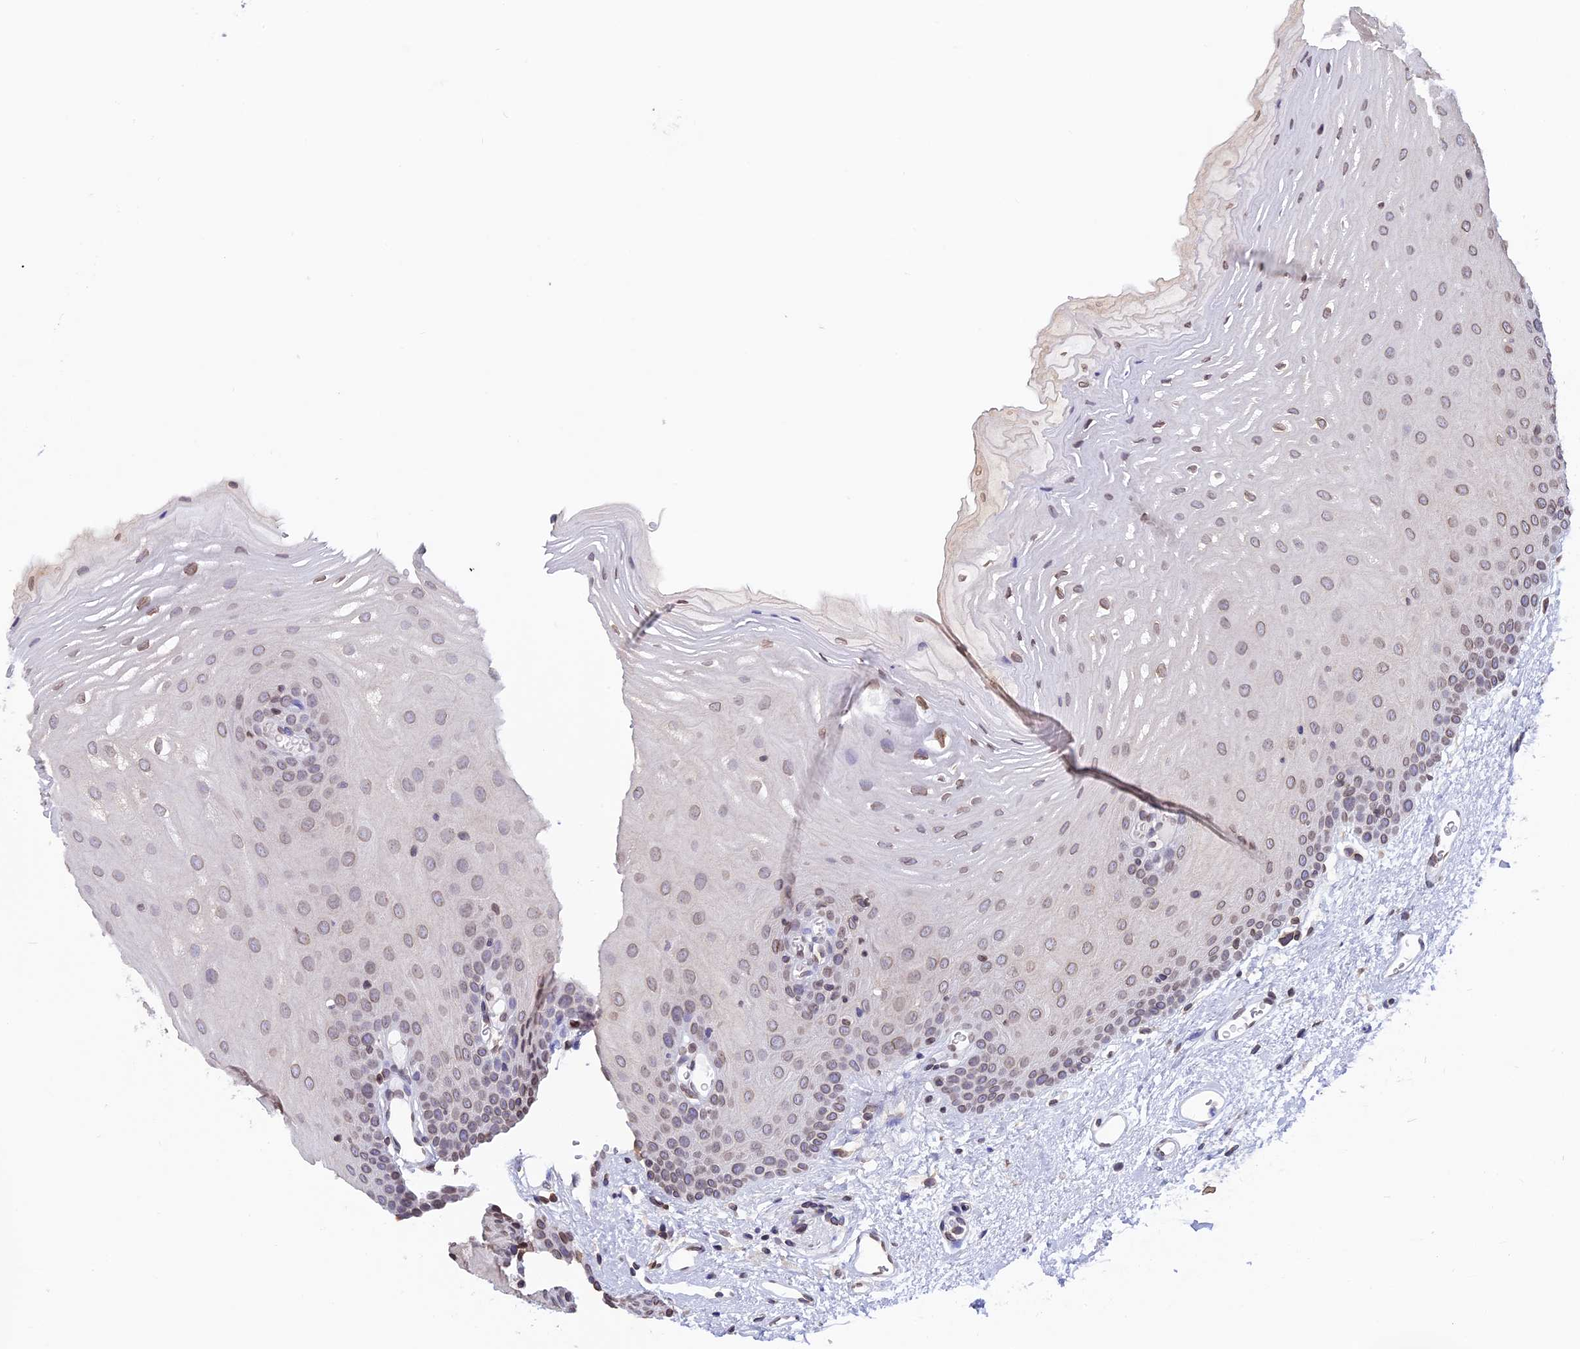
{"staining": {"intensity": "moderate", "quantity": "25%-75%", "location": "cytoplasmic/membranous,nuclear"}, "tissue": "oral mucosa", "cell_type": "Squamous epithelial cells", "image_type": "normal", "snomed": [{"axis": "morphology", "description": "Normal tissue, NOS"}, {"axis": "topography", "description": "Oral tissue"}], "caption": "High-power microscopy captured an immunohistochemistry photomicrograph of unremarkable oral mucosa, revealing moderate cytoplasmic/membranous,nuclear expression in about 25%-75% of squamous epithelial cells. Nuclei are stained in blue.", "gene": "TMPRSS7", "patient": {"sex": "female", "age": 70}}